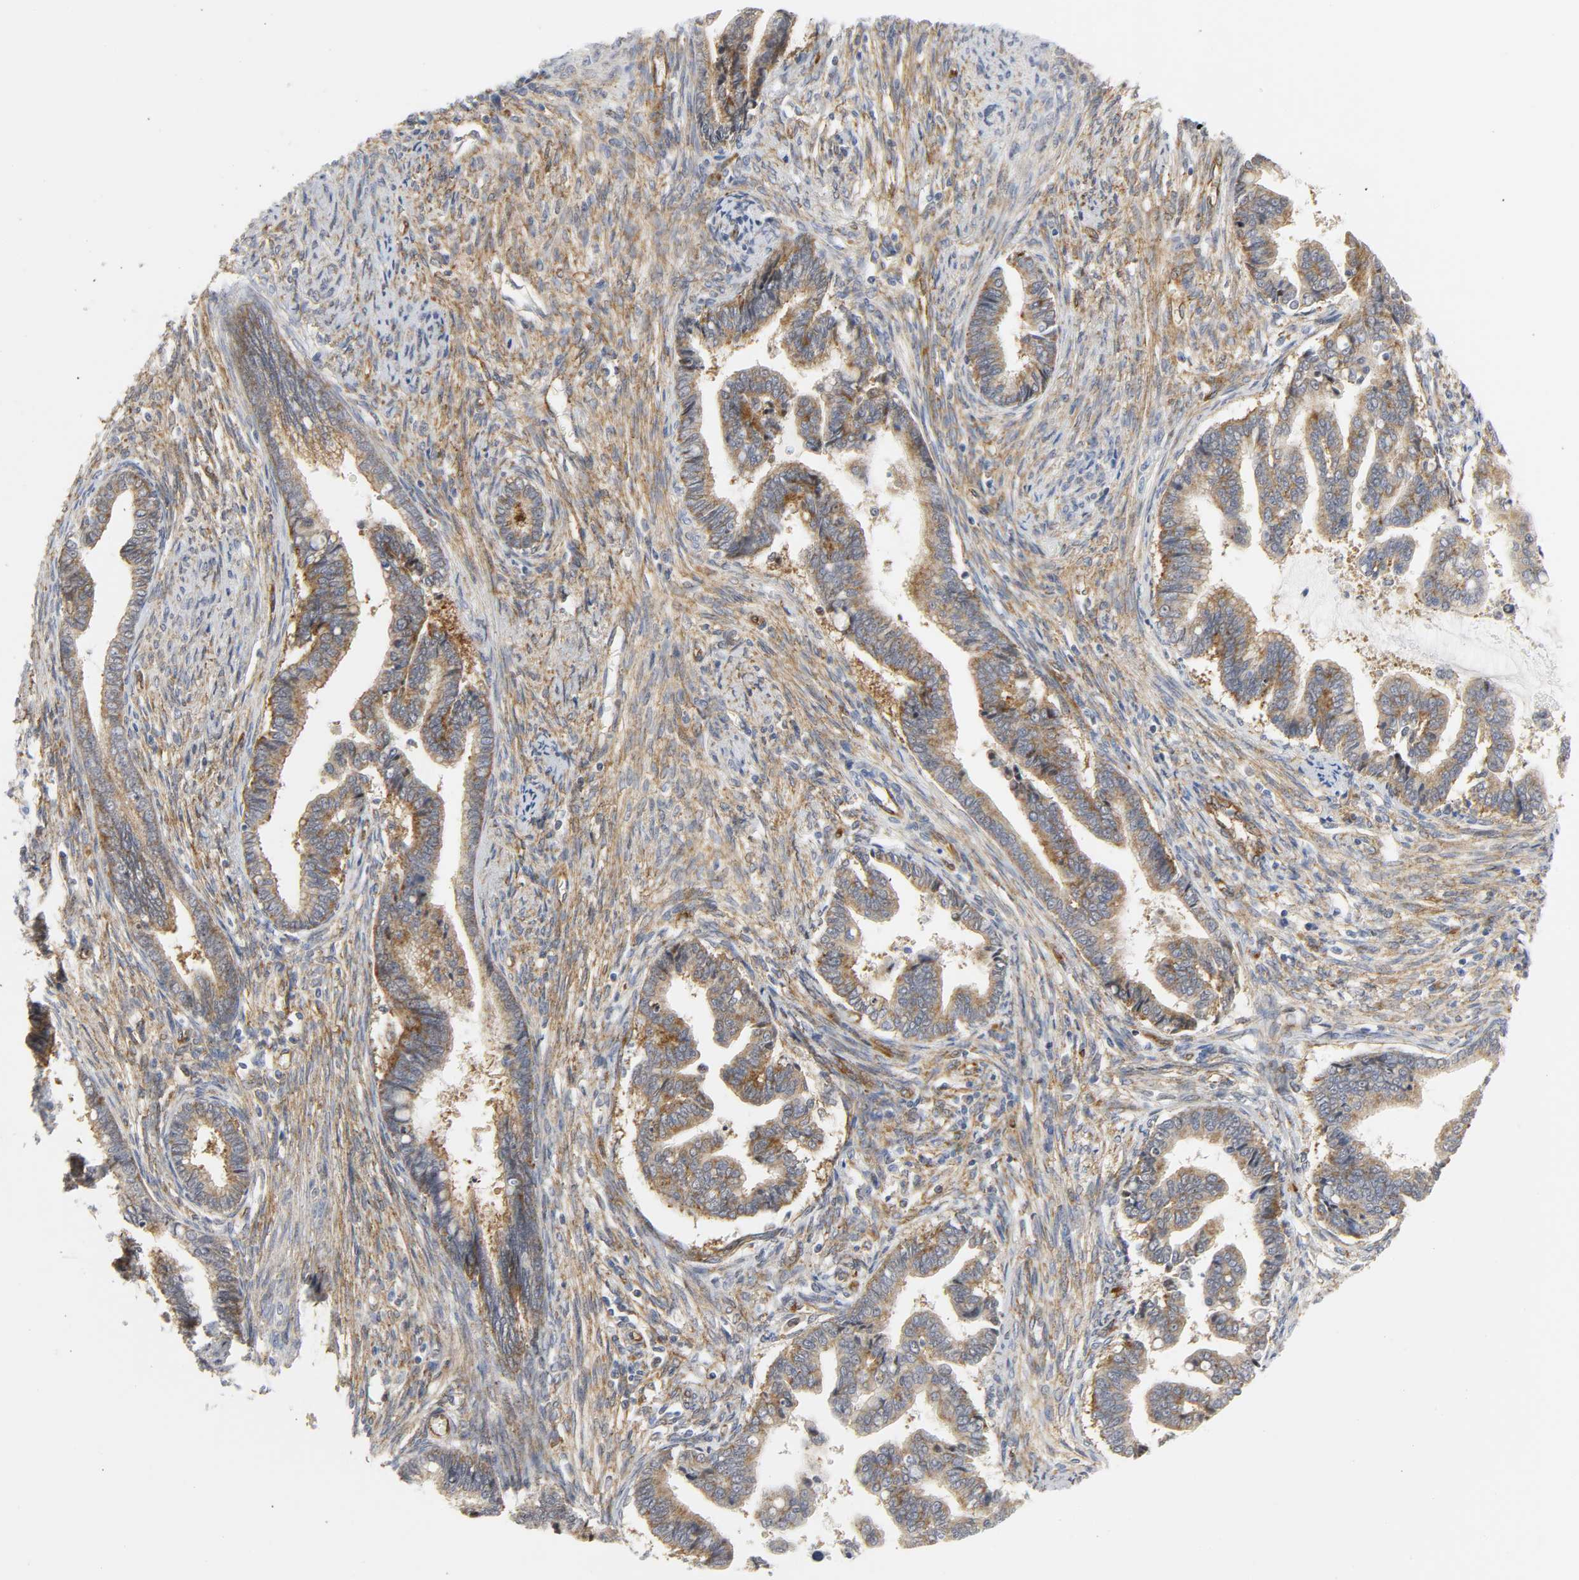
{"staining": {"intensity": "moderate", "quantity": ">75%", "location": "cytoplasmic/membranous"}, "tissue": "cervical cancer", "cell_type": "Tumor cells", "image_type": "cancer", "snomed": [{"axis": "morphology", "description": "Adenocarcinoma, NOS"}, {"axis": "topography", "description": "Cervix"}], "caption": "An immunohistochemistry (IHC) micrograph of tumor tissue is shown. Protein staining in brown shows moderate cytoplasmic/membranous positivity in adenocarcinoma (cervical) within tumor cells.", "gene": "DOCK1", "patient": {"sex": "female", "age": 44}}